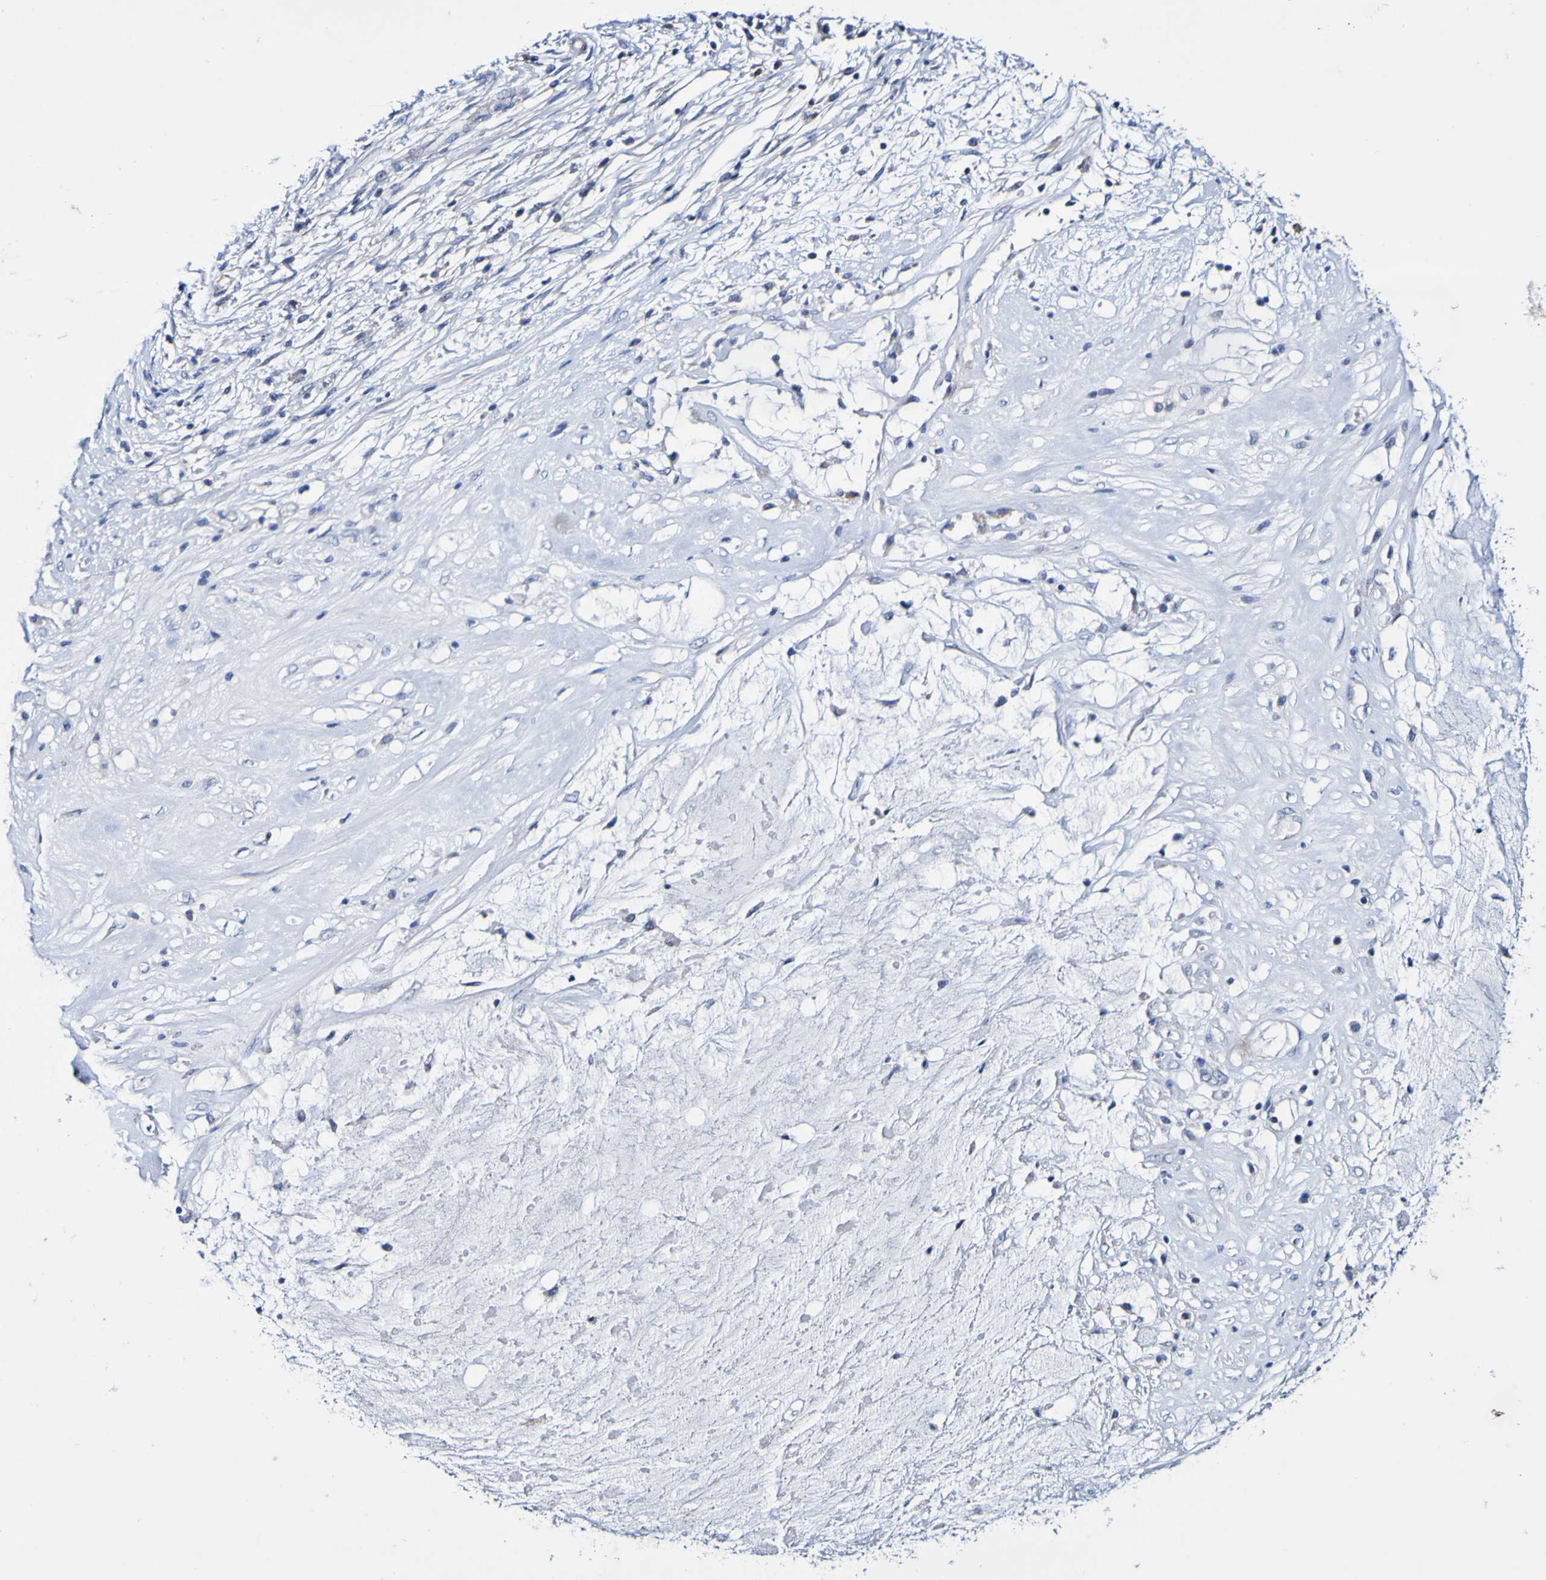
{"staining": {"intensity": "negative", "quantity": "none", "location": "none"}, "tissue": "ovarian cancer", "cell_type": "Tumor cells", "image_type": "cancer", "snomed": [{"axis": "morphology", "description": "Cystadenocarcinoma, mucinous, NOS"}, {"axis": "topography", "description": "Ovary"}], "caption": "Image shows no protein expression in tumor cells of ovarian cancer tissue. (DAB immunohistochemistry (IHC), high magnification).", "gene": "ACVR1C", "patient": {"sex": "female", "age": 80}}